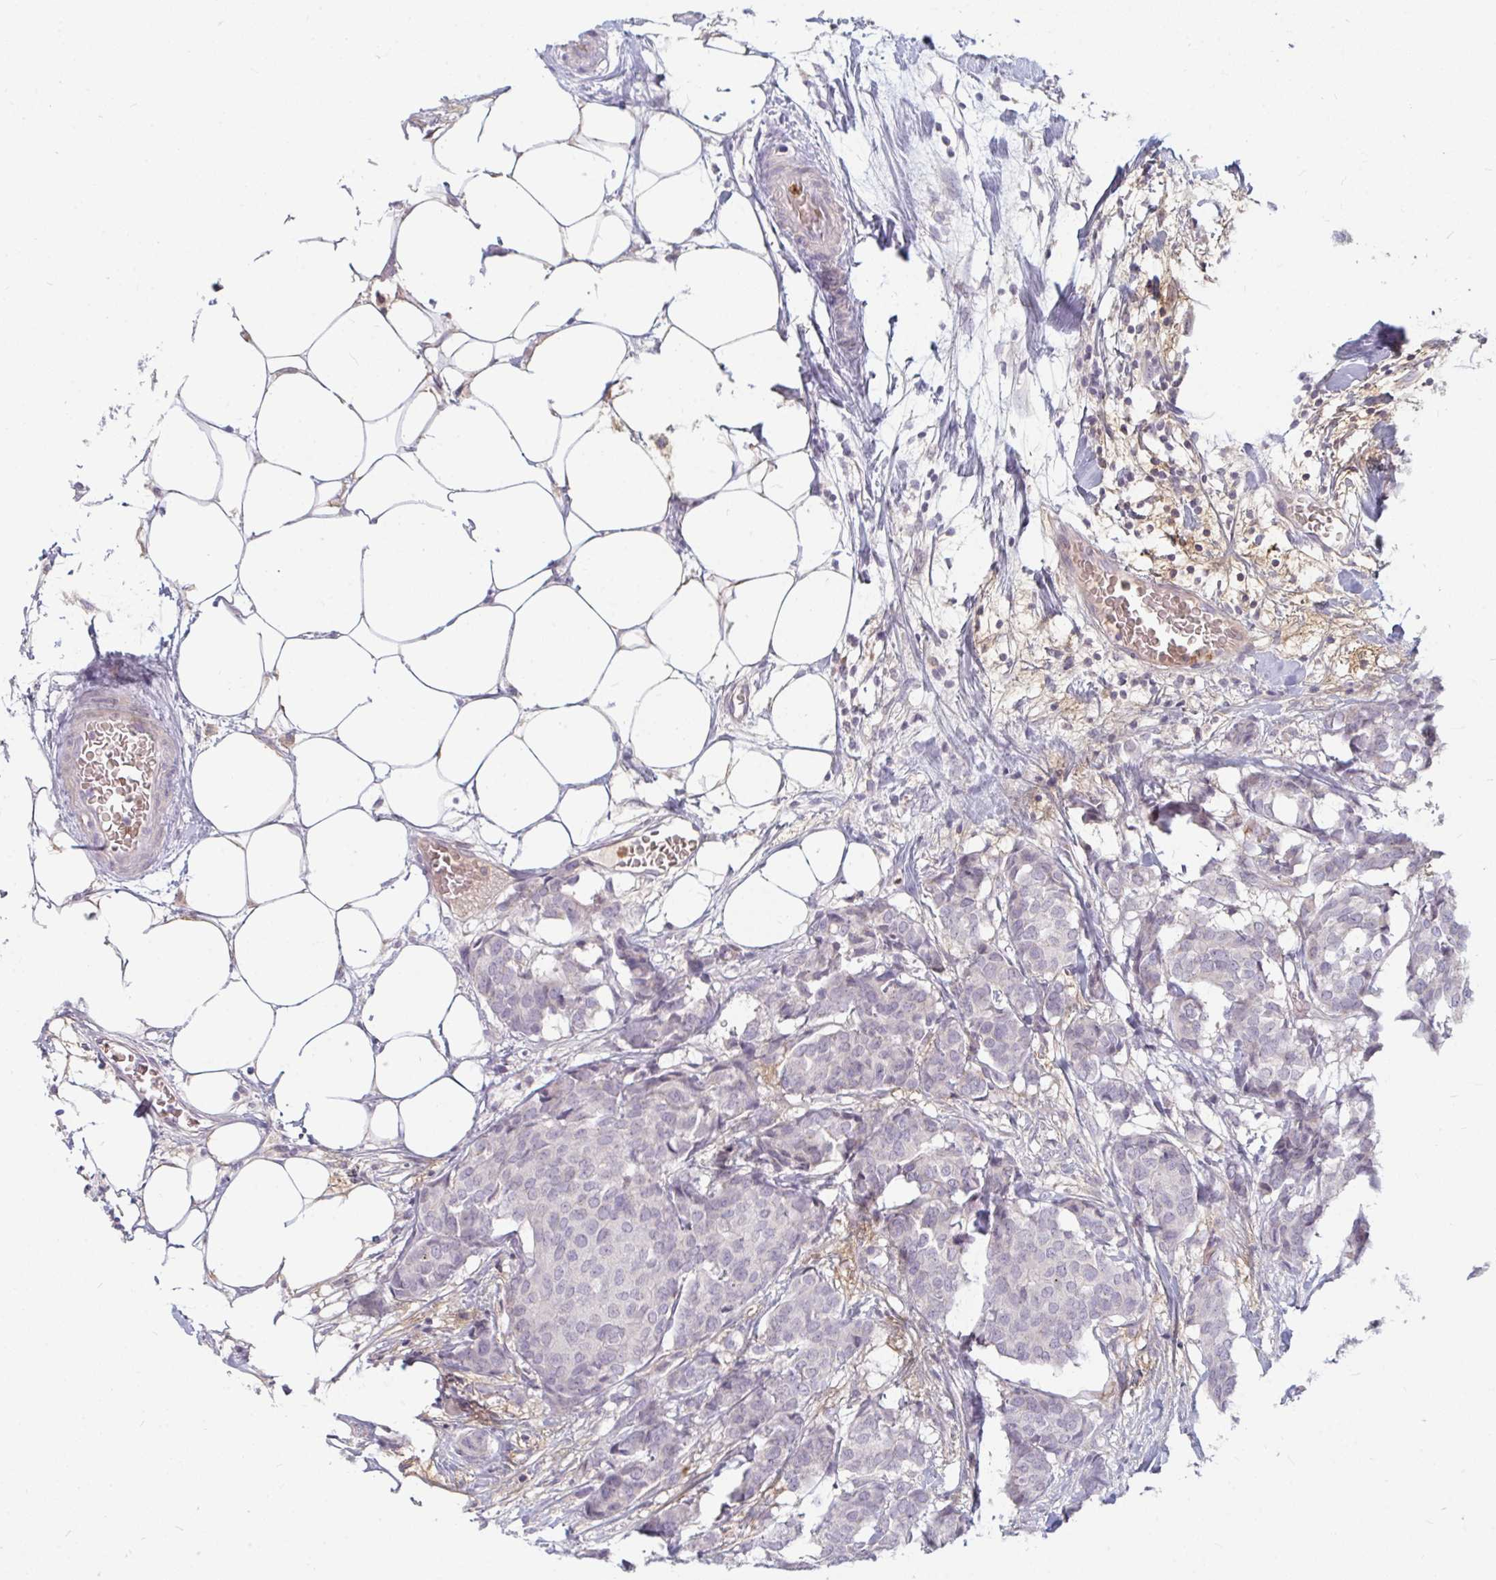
{"staining": {"intensity": "negative", "quantity": "none", "location": "none"}, "tissue": "breast cancer", "cell_type": "Tumor cells", "image_type": "cancer", "snomed": [{"axis": "morphology", "description": "Duct carcinoma"}, {"axis": "topography", "description": "Breast"}], "caption": "Invasive ductal carcinoma (breast) stained for a protein using immunohistochemistry (IHC) exhibits no positivity tumor cells.", "gene": "RAB33A", "patient": {"sex": "female", "age": 75}}